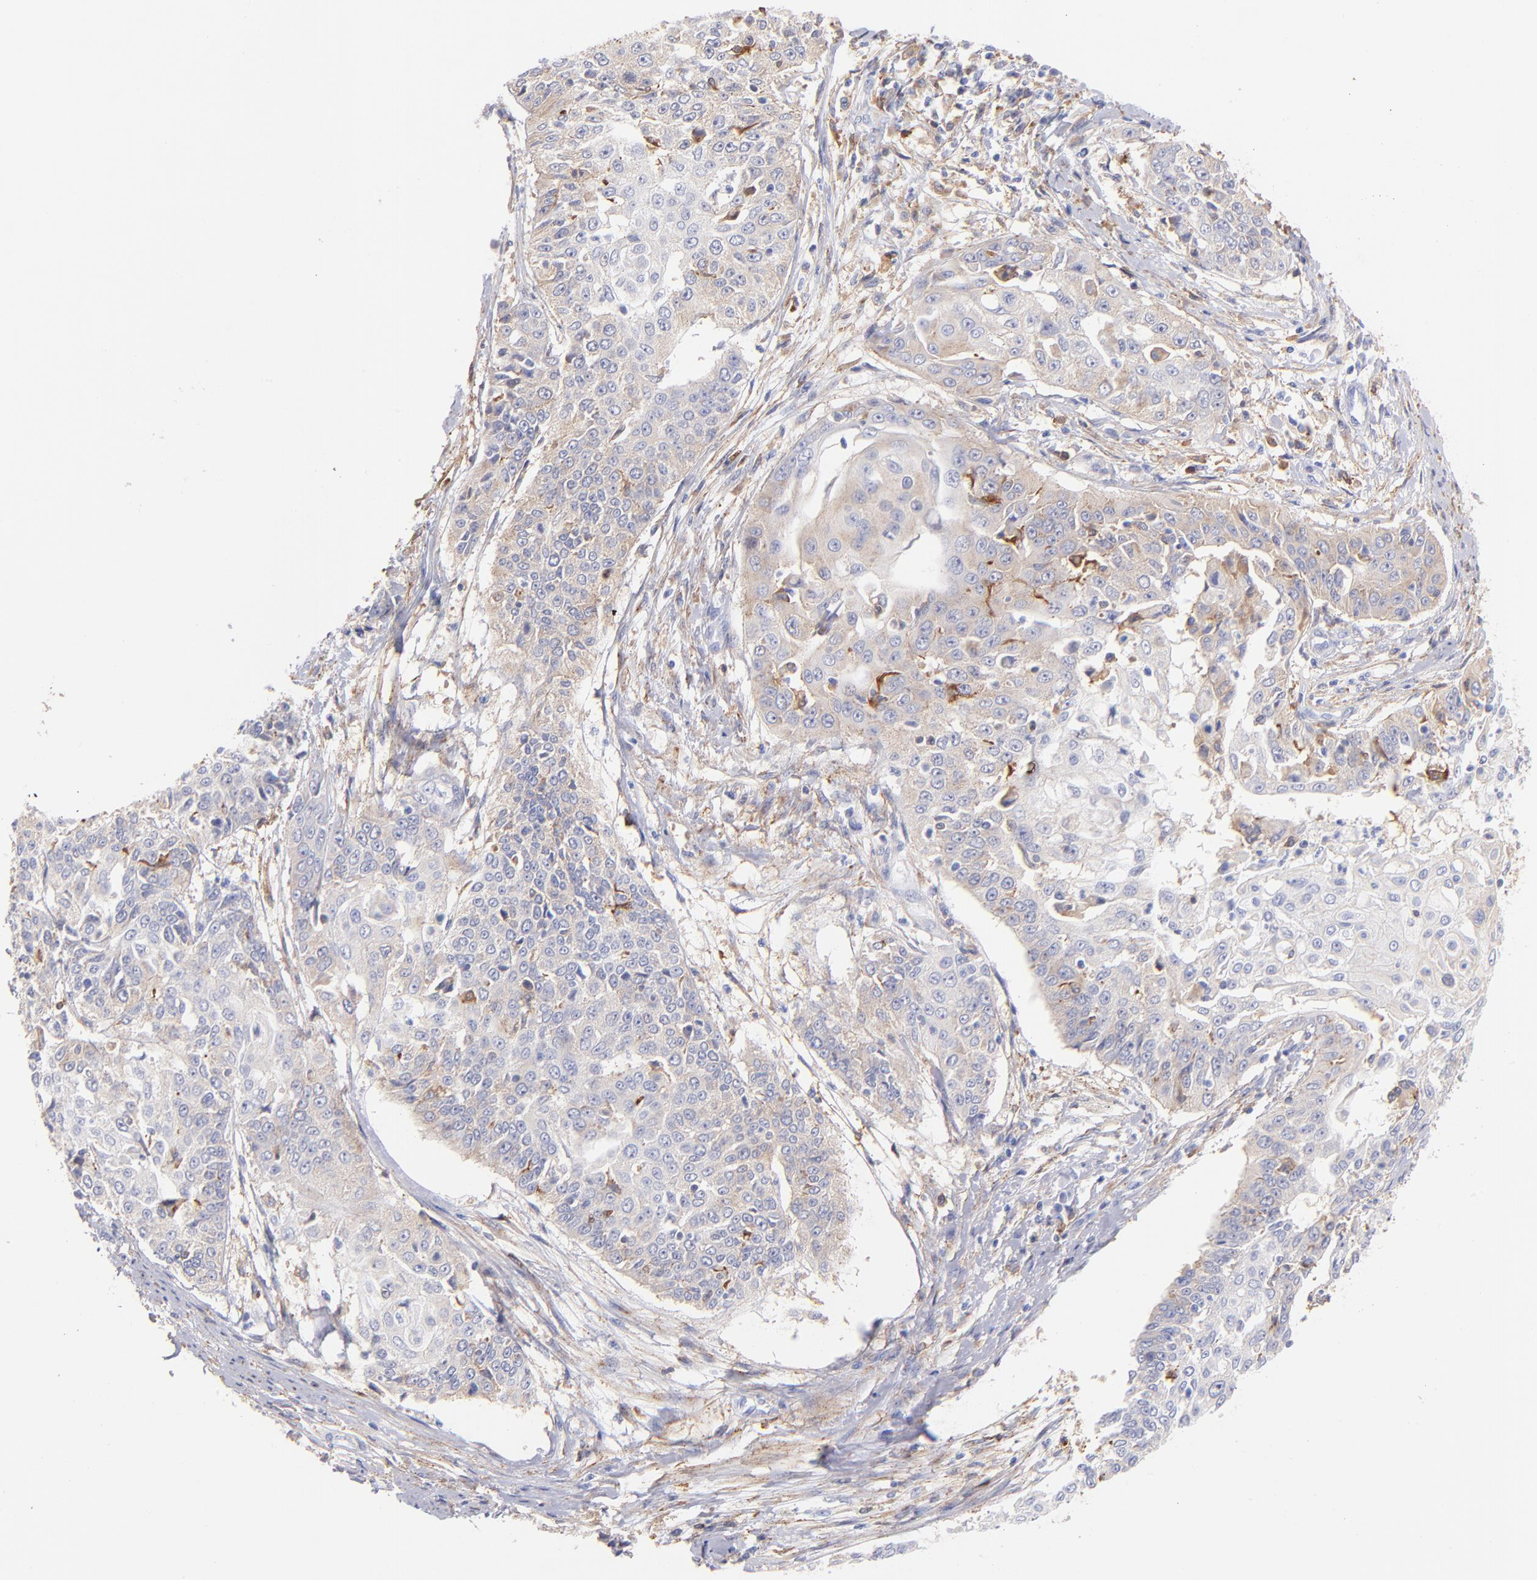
{"staining": {"intensity": "weak", "quantity": ">75%", "location": "cytoplasmic/membranous"}, "tissue": "cervical cancer", "cell_type": "Tumor cells", "image_type": "cancer", "snomed": [{"axis": "morphology", "description": "Squamous cell carcinoma, NOS"}, {"axis": "topography", "description": "Cervix"}], "caption": "About >75% of tumor cells in human cervical cancer demonstrate weak cytoplasmic/membranous protein expression as visualized by brown immunohistochemical staining.", "gene": "PRKCA", "patient": {"sex": "female", "age": 64}}